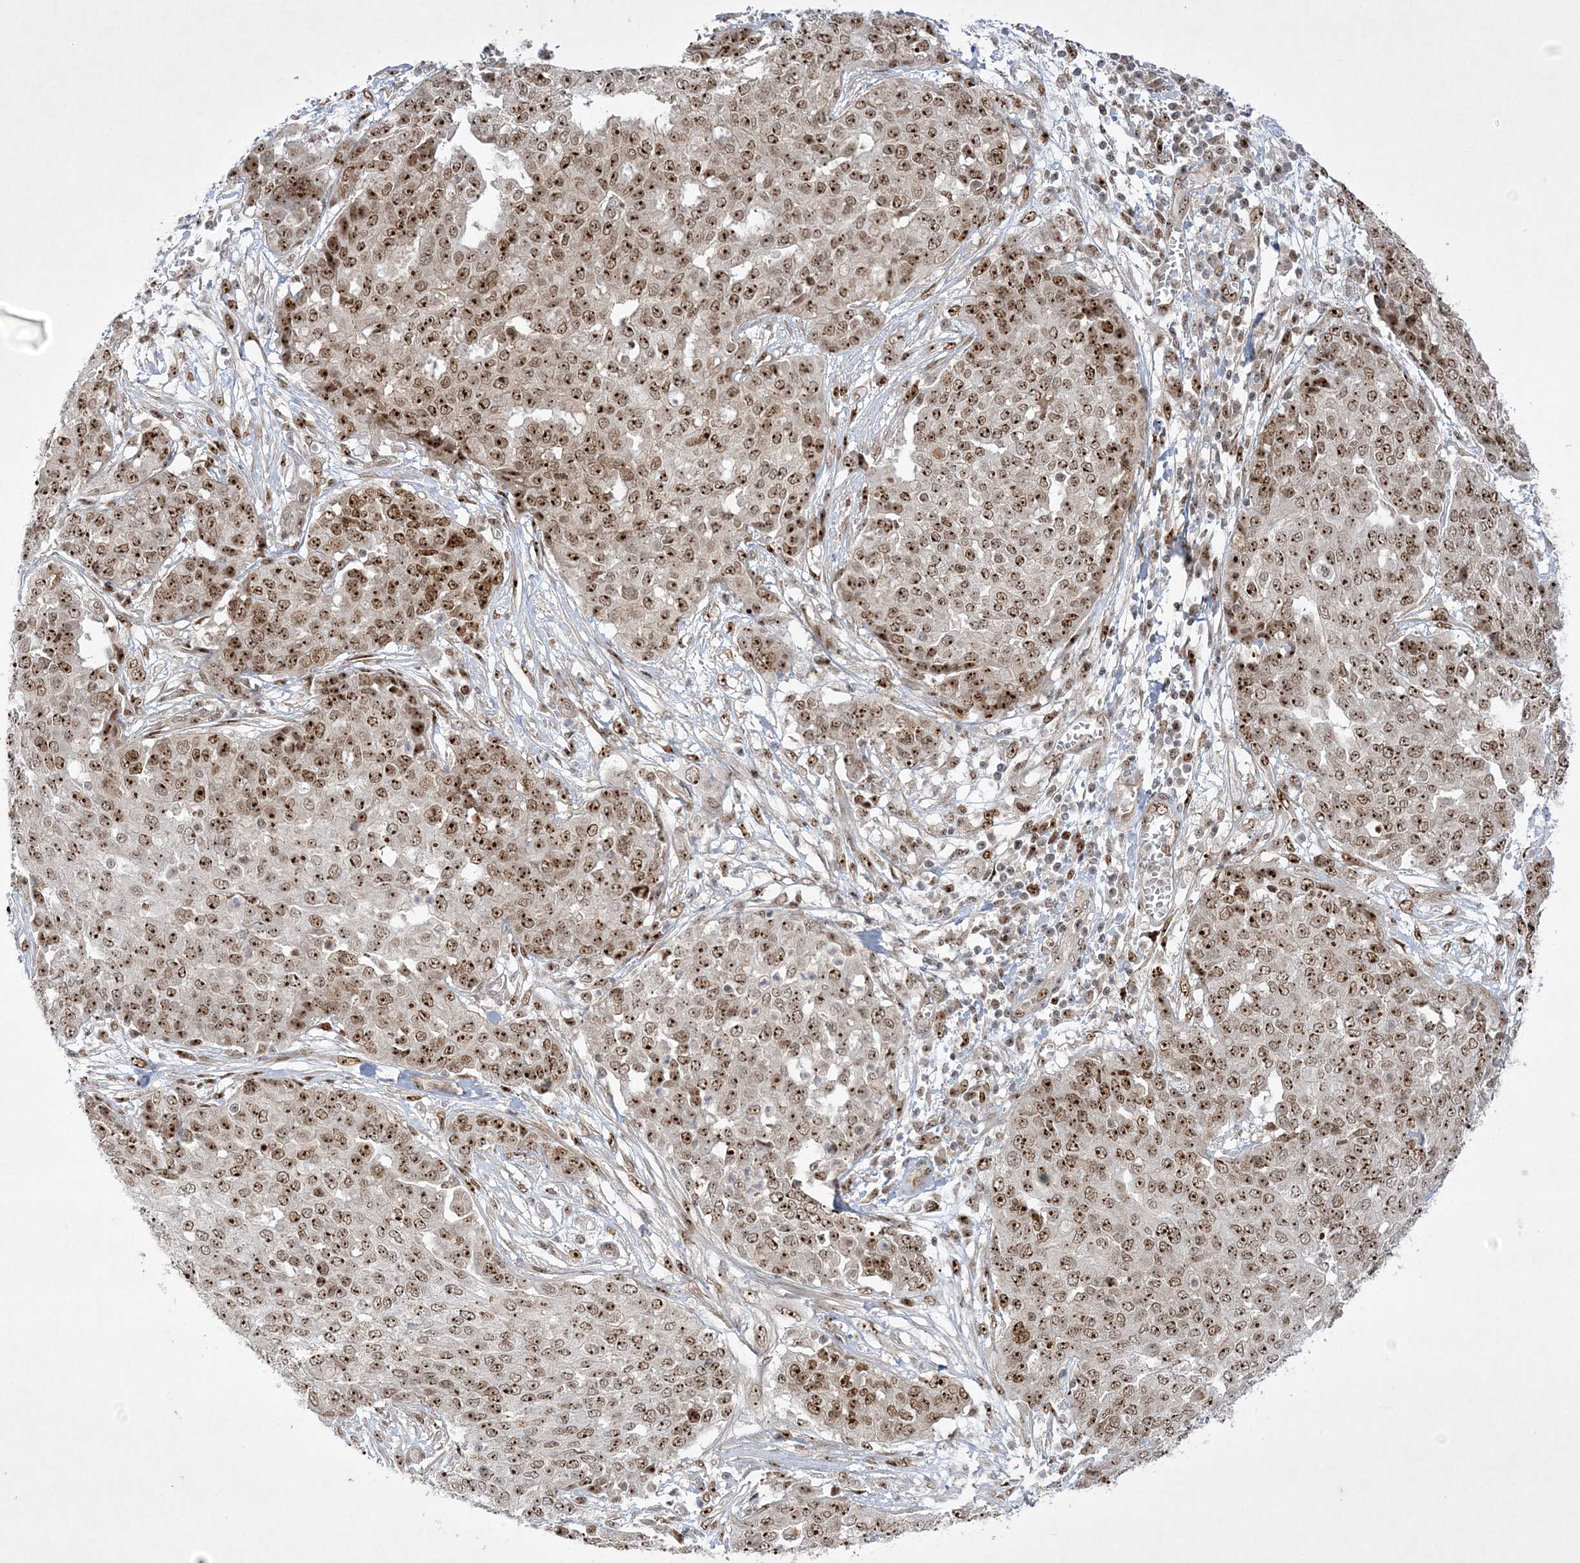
{"staining": {"intensity": "strong", "quantity": ">75%", "location": "nuclear"}, "tissue": "ovarian cancer", "cell_type": "Tumor cells", "image_type": "cancer", "snomed": [{"axis": "morphology", "description": "Cystadenocarcinoma, serous, NOS"}, {"axis": "topography", "description": "Soft tissue"}, {"axis": "topography", "description": "Ovary"}], "caption": "Immunohistochemistry (IHC) (DAB (3,3'-diaminobenzidine)) staining of ovarian cancer (serous cystadenocarcinoma) displays strong nuclear protein staining in about >75% of tumor cells.", "gene": "NPM3", "patient": {"sex": "female", "age": 57}}